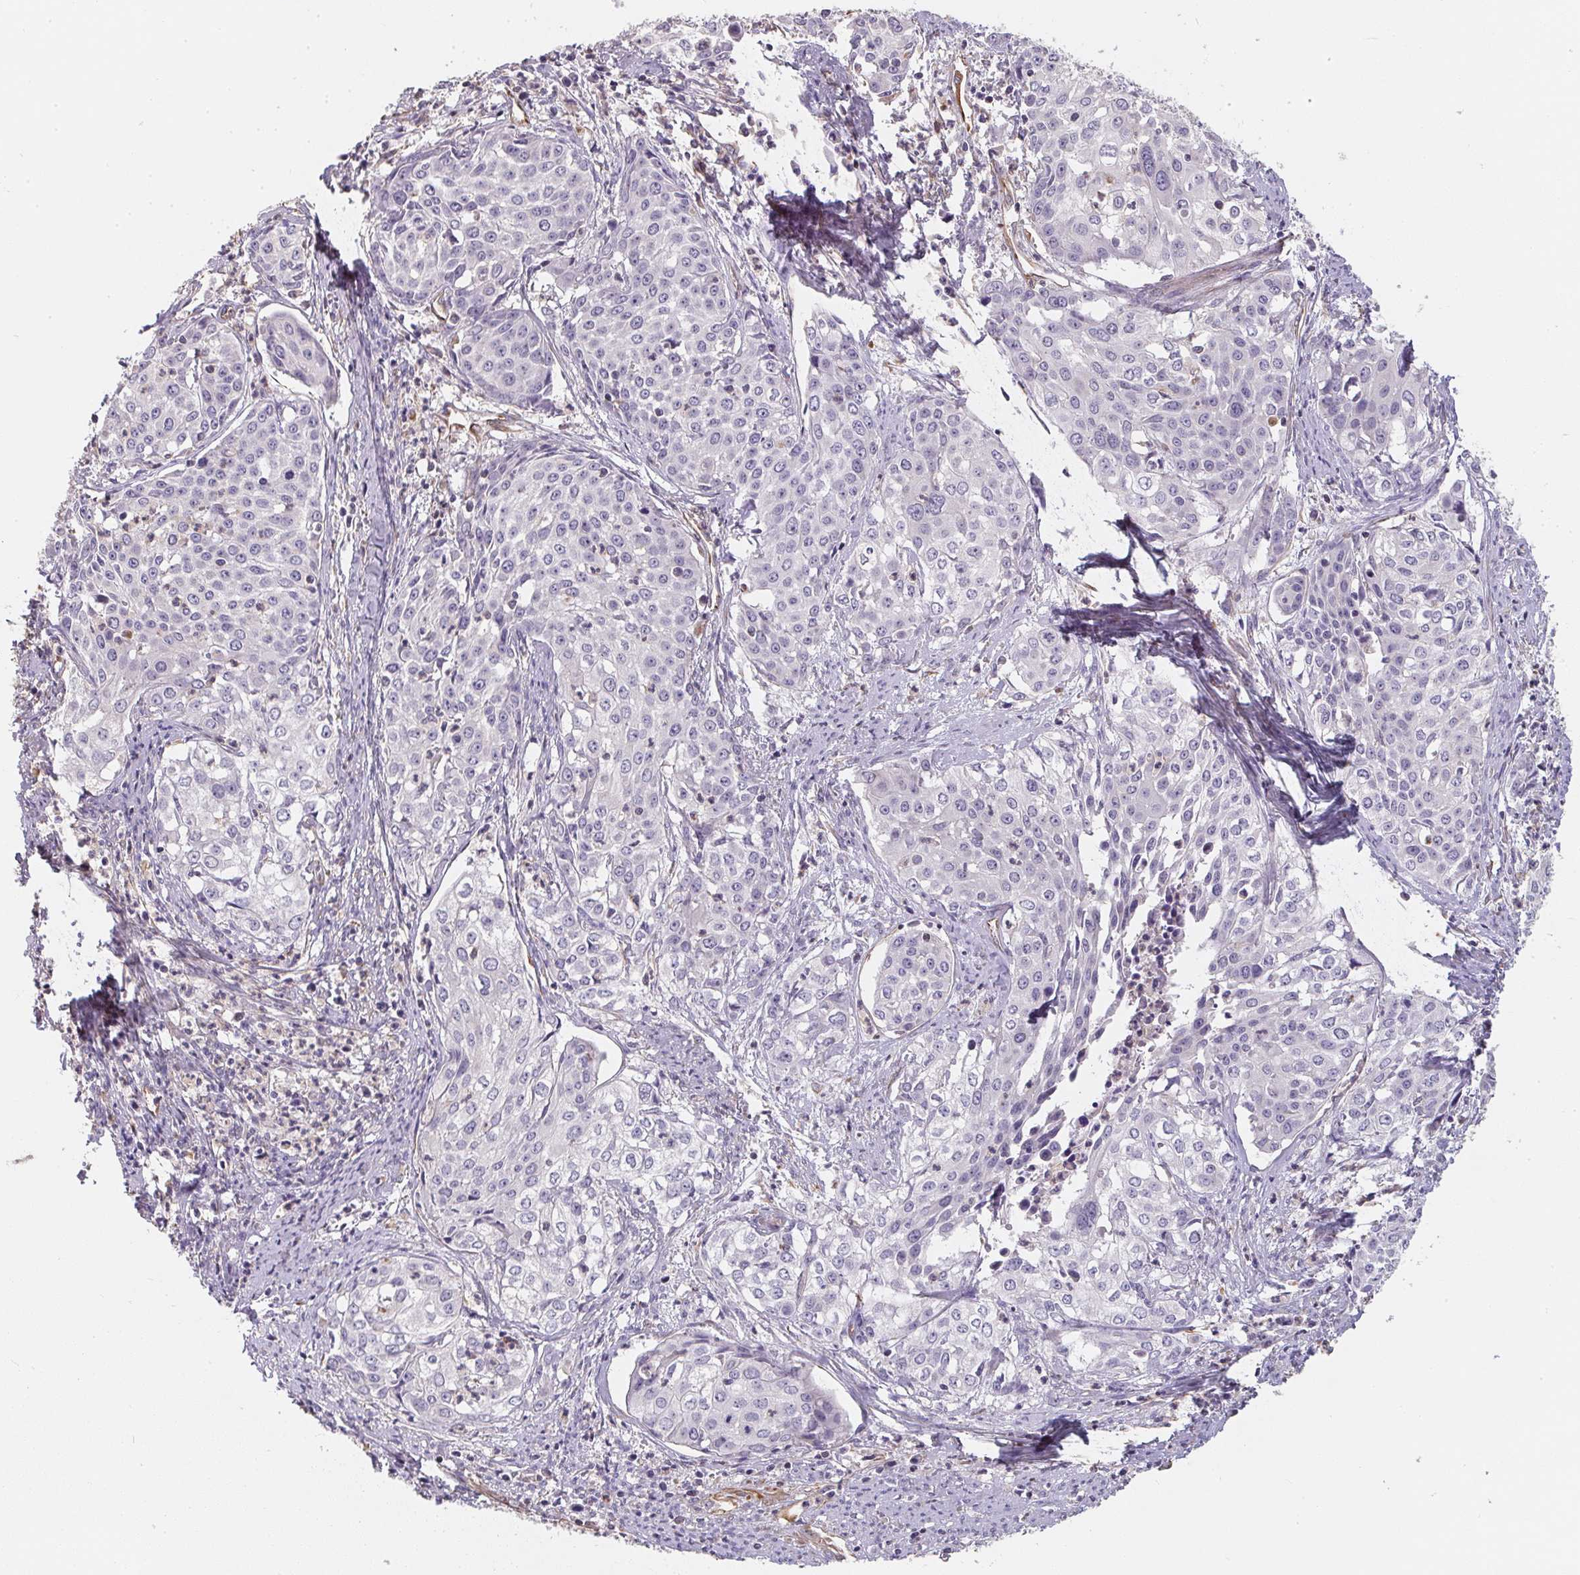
{"staining": {"intensity": "negative", "quantity": "none", "location": "none"}, "tissue": "cervical cancer", "cell_type": "Tumor cells", "image_type": "cancer", "snomed": [{"axis": "morphology", "description": "Squamous cell carcinoma, NOS"}, {"axis": "topography", "description": "Cervix"}], "caption": "High power microscopy histopathology image of an immunohistochemistry histopathology image of squamous cell carcinoma (cervical), revealing no significant staining in tumor cells.", "gene": "TBKBP1", "patient": {"sex": "female", "age": 39}}